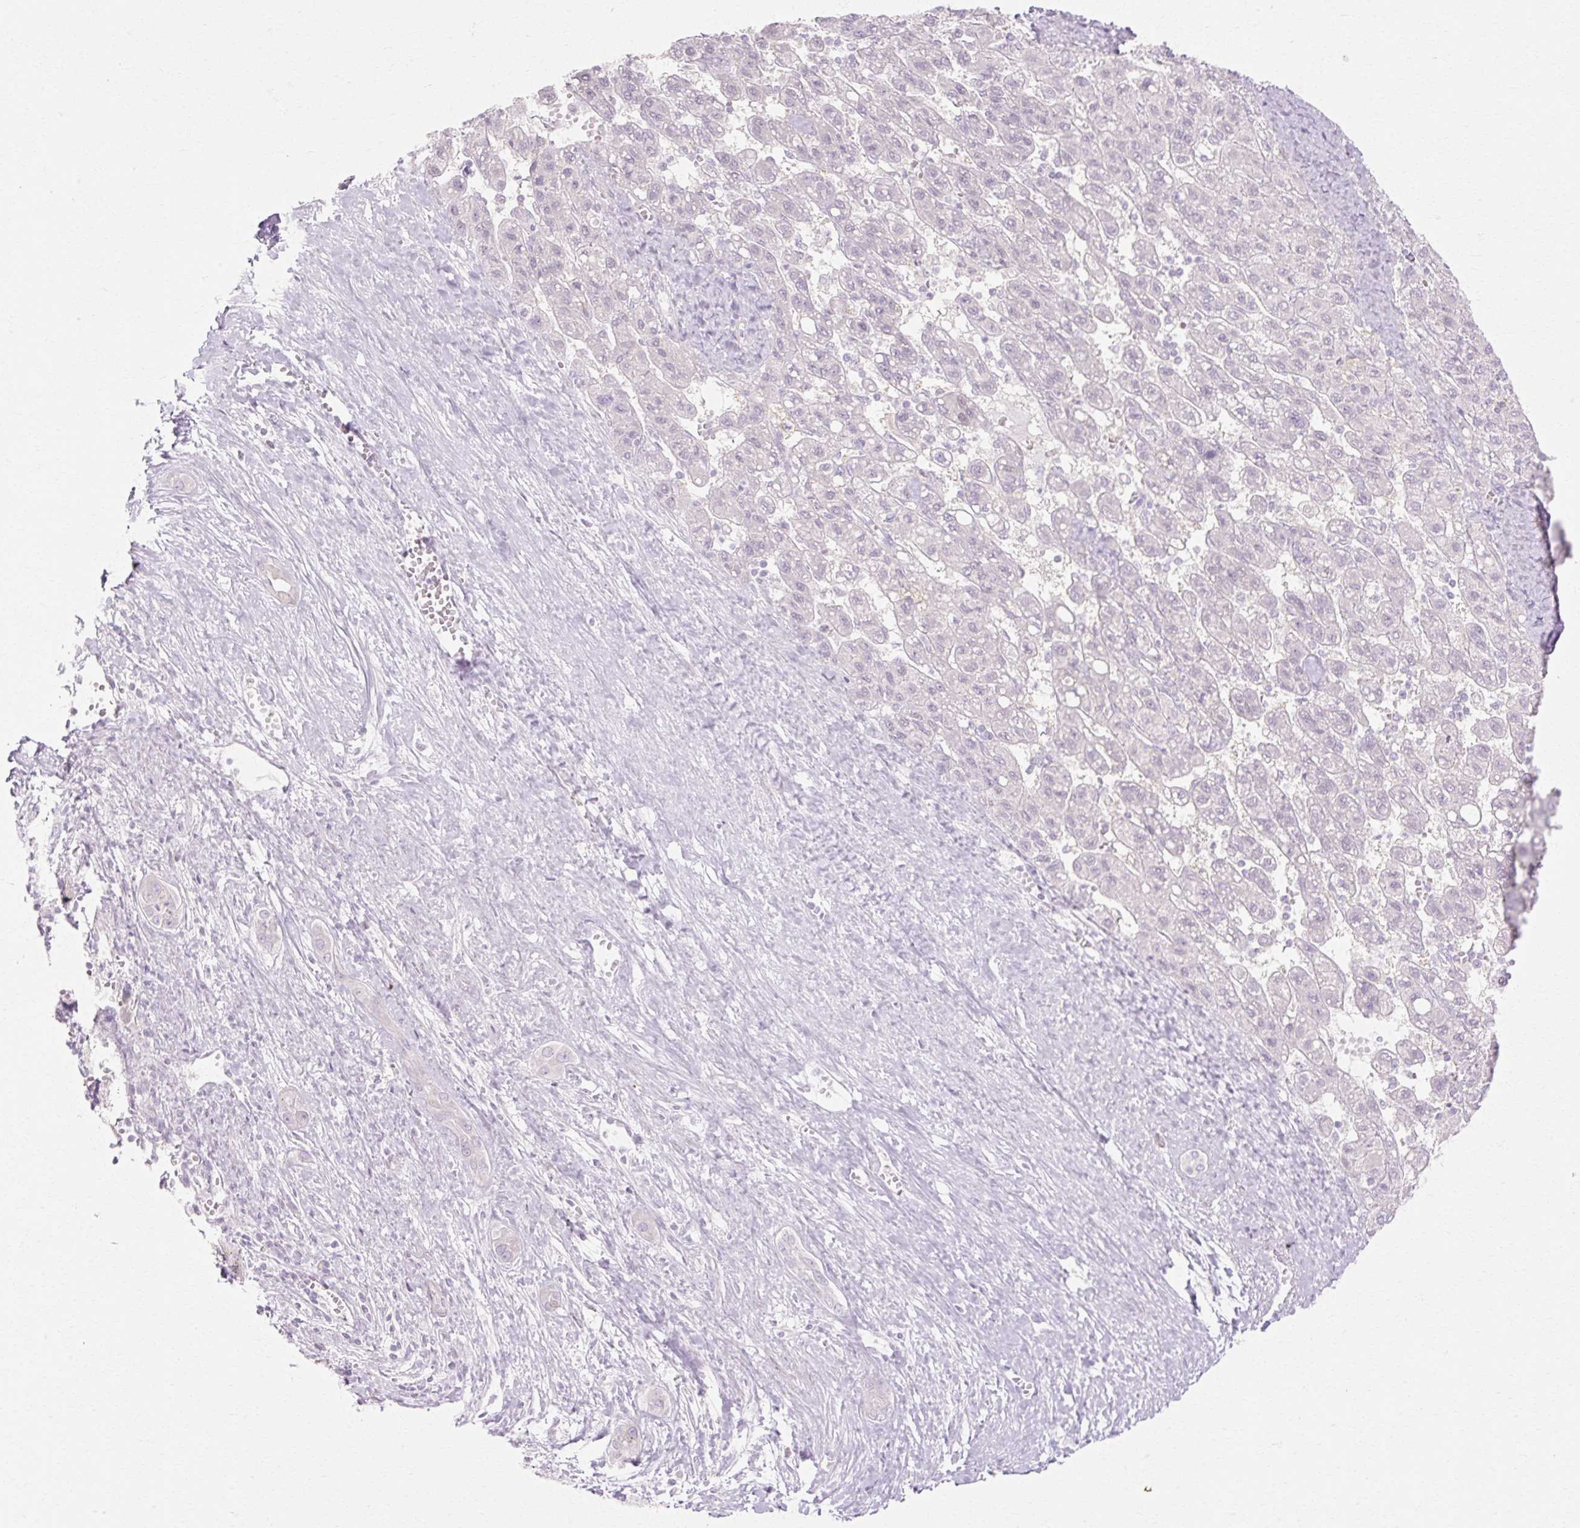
{"staining": {"intensity": "negative", "quantity": "none", "location": "none"}, "tissue": "liver cancer", "cell_type": "Tumor cells", "image_type": "cancer", "snomed": [{"axis": "morphology", "description": "Carcinoma, Hepatocellular, NOS"}, {"axis": "topography", "description": "Liver"}], "caption": "This photomicrograph is of liver hepatocellular carcinoma stained with immunohistochemistry (IHC) to label a protein in brown with the nuclei are counter-stained blue. There is no staining in tumor cells. (Stains: DAB immunohistochemistry (IHC) with hematoxylin counter stain, Microscopy: brightfield microscopy at high magnification).", "gene": "C3orf49", "patient": {"sex": "female", "age": 82}}